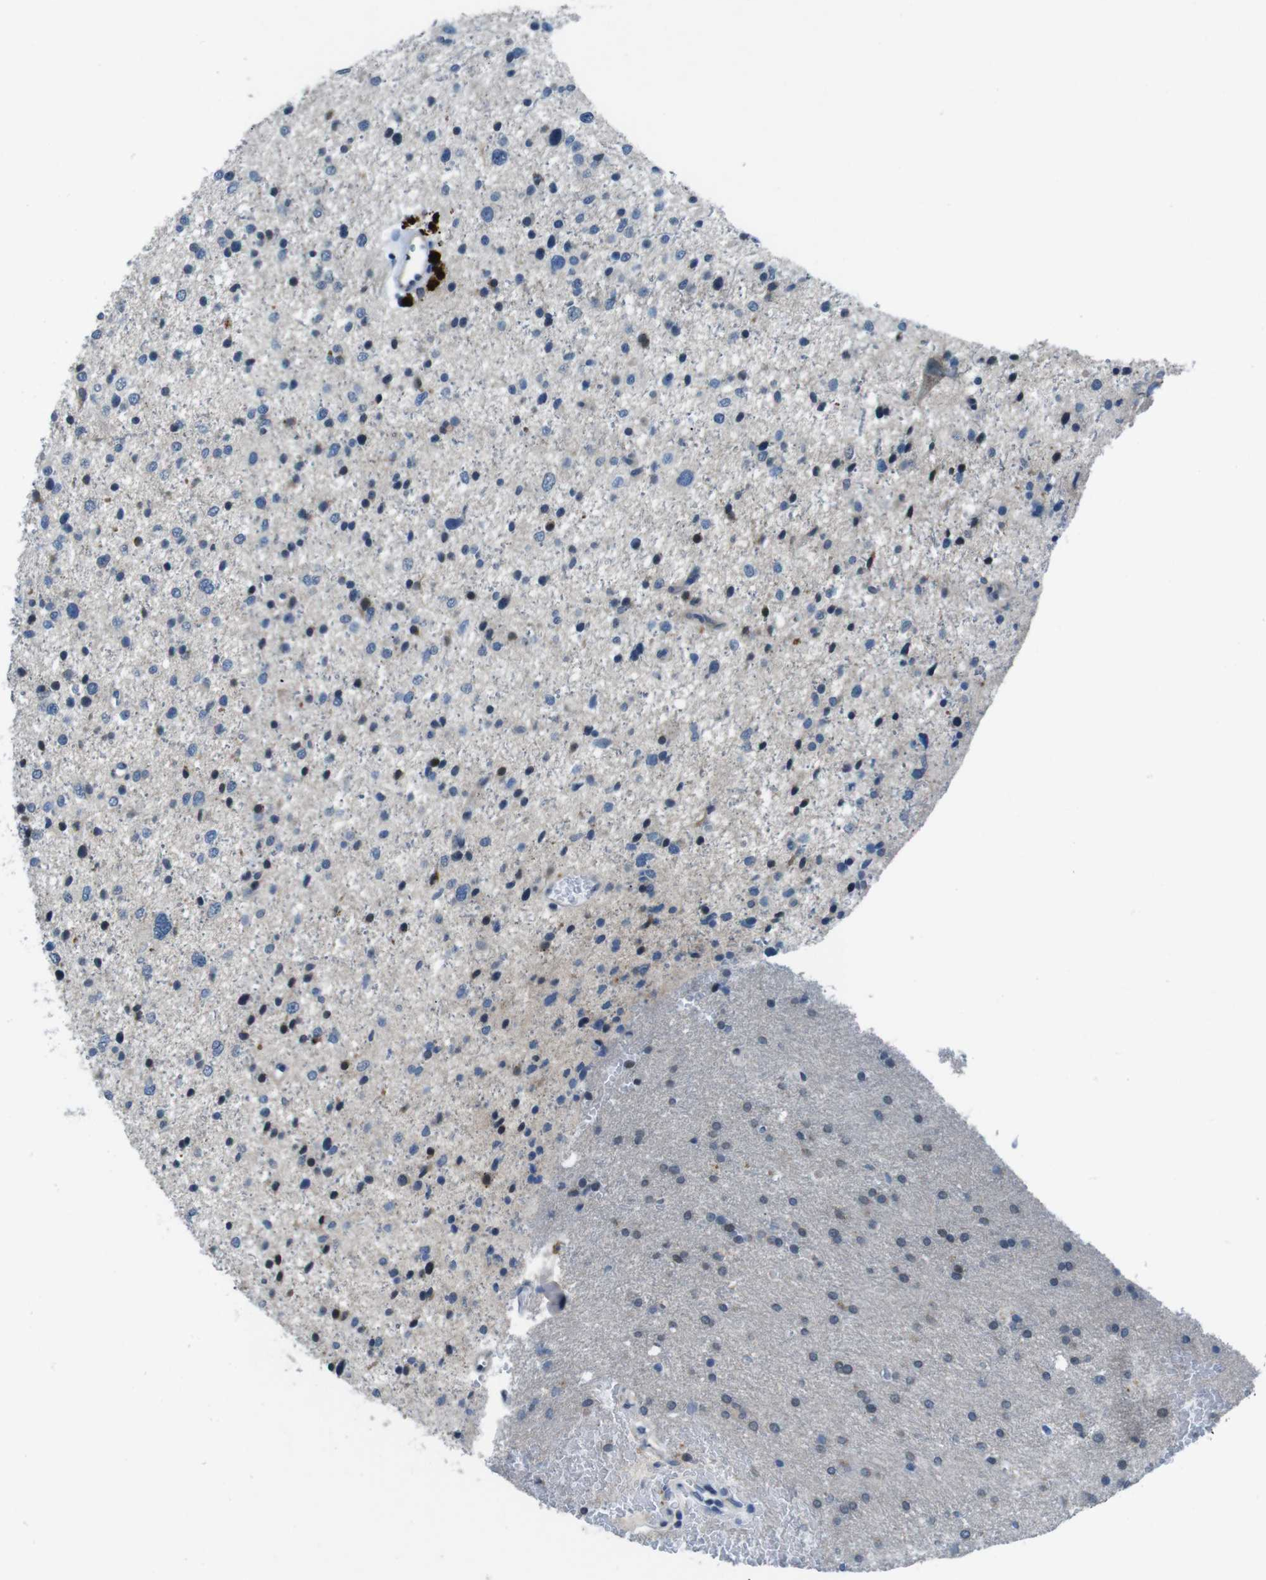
{"staining": {"intensity": "weak", "quantity": "<25%", "location": "cytoplasmic/membranous"}, "tissue": "glioma", "cell_type": "Tumor cells", "image_type": "cancer", "snomed": [{"axis": "morphology", "description": "Glioma, malignant, Low grade"}, {"axis": "topography", "description": "Brain"}], "caption": "This is an immunohistochemistry (IHC) photomicrograph of glioma. There is no staining in tumor cells.", "gene": "LRP5", "patient": {"sex": "female", "age": 37}}